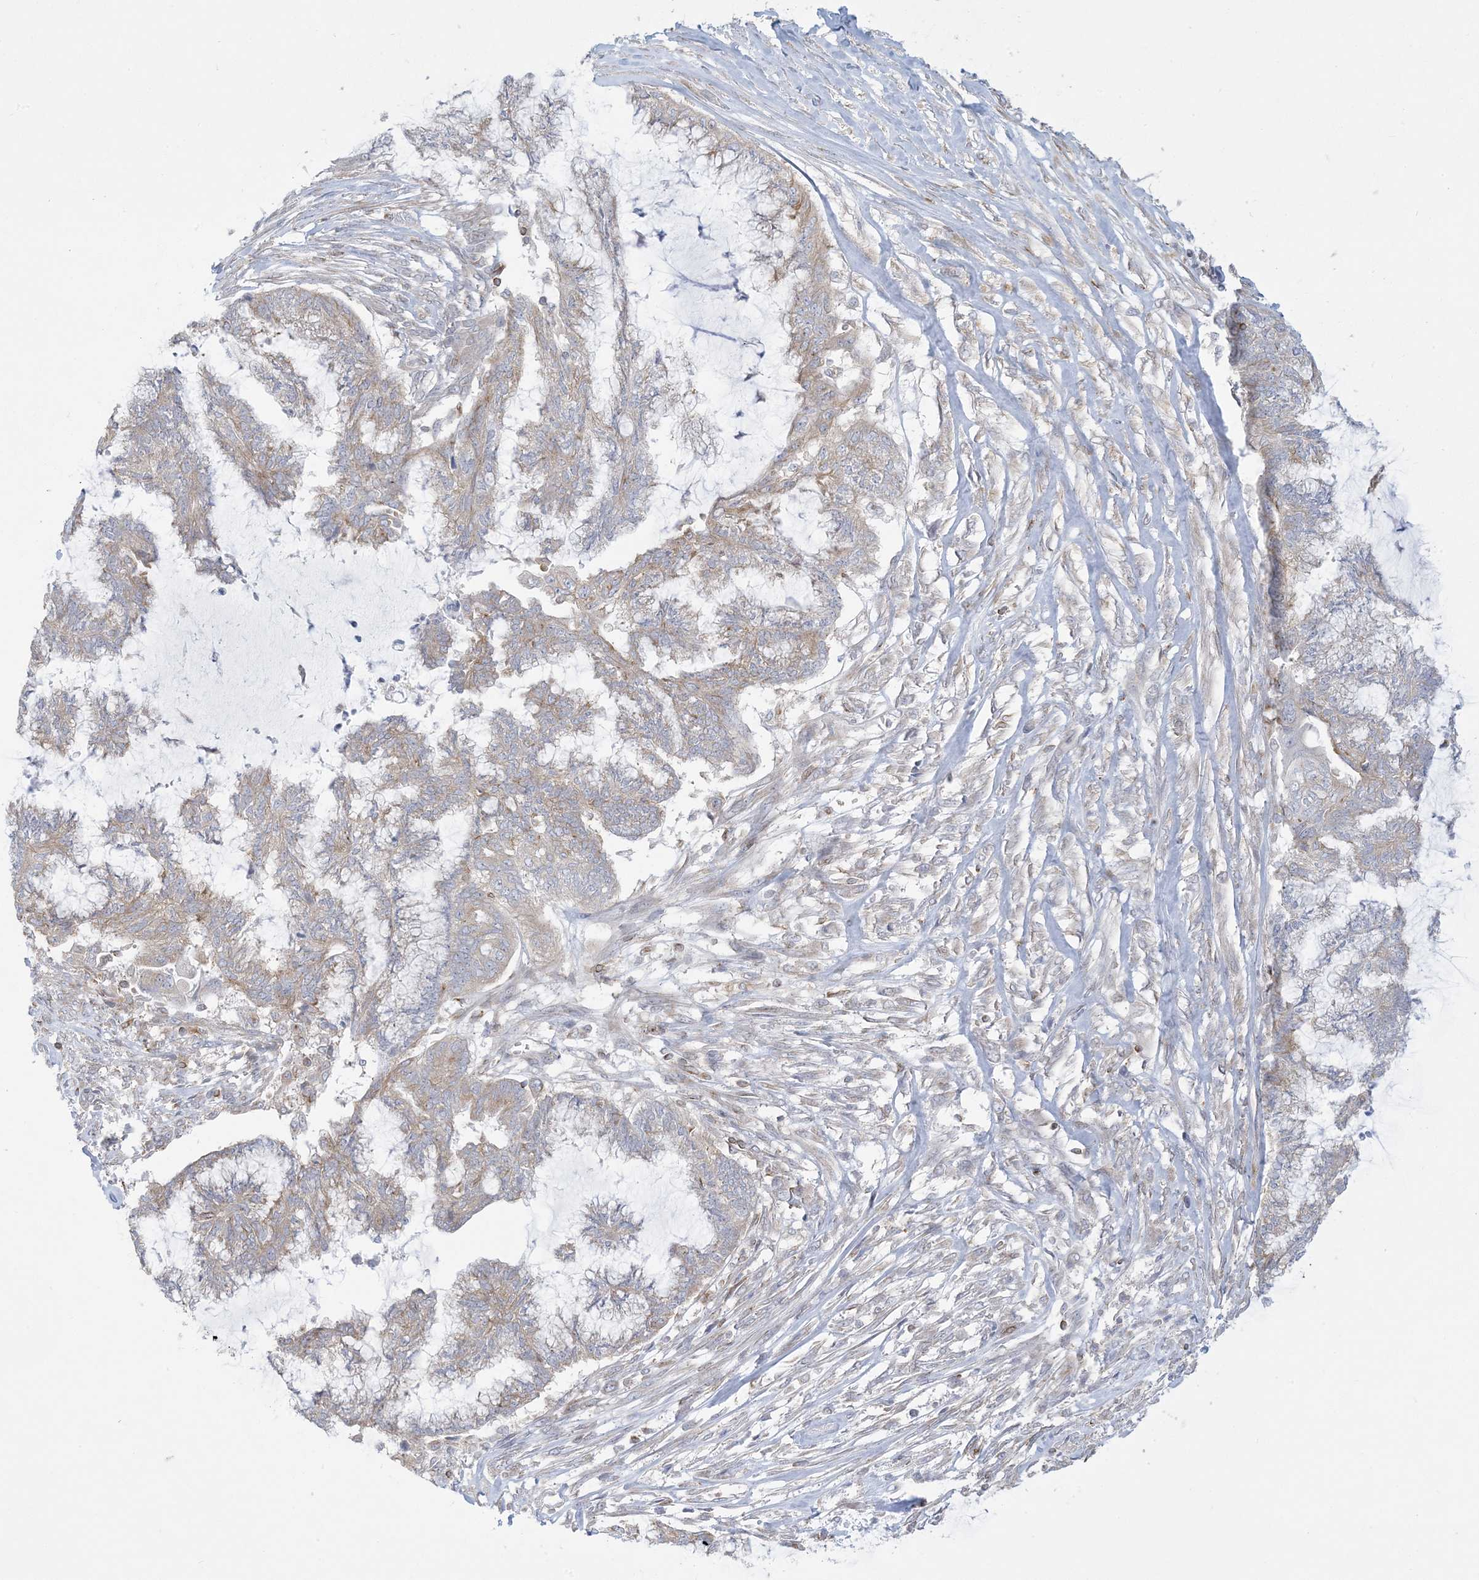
{"staining": {"intensity": "weak", "quantity": "<25%", "location": "cytoplasmic/membranous"}, "tissue": "endometrial cancer", "cell_type": "Tumor cells", "image_type": "cancer", "snomed": [{"axis": "morphology", "description": "Adenocarcinoma, NOS"}, {"axis": "topography", "description": "Endometrium"}], "caption": "The image exhibits no significant staining in tumor cells of endometrial cancer.", "gene": "SLAMF9", "patient": {"sex": "female", "age": 86}}